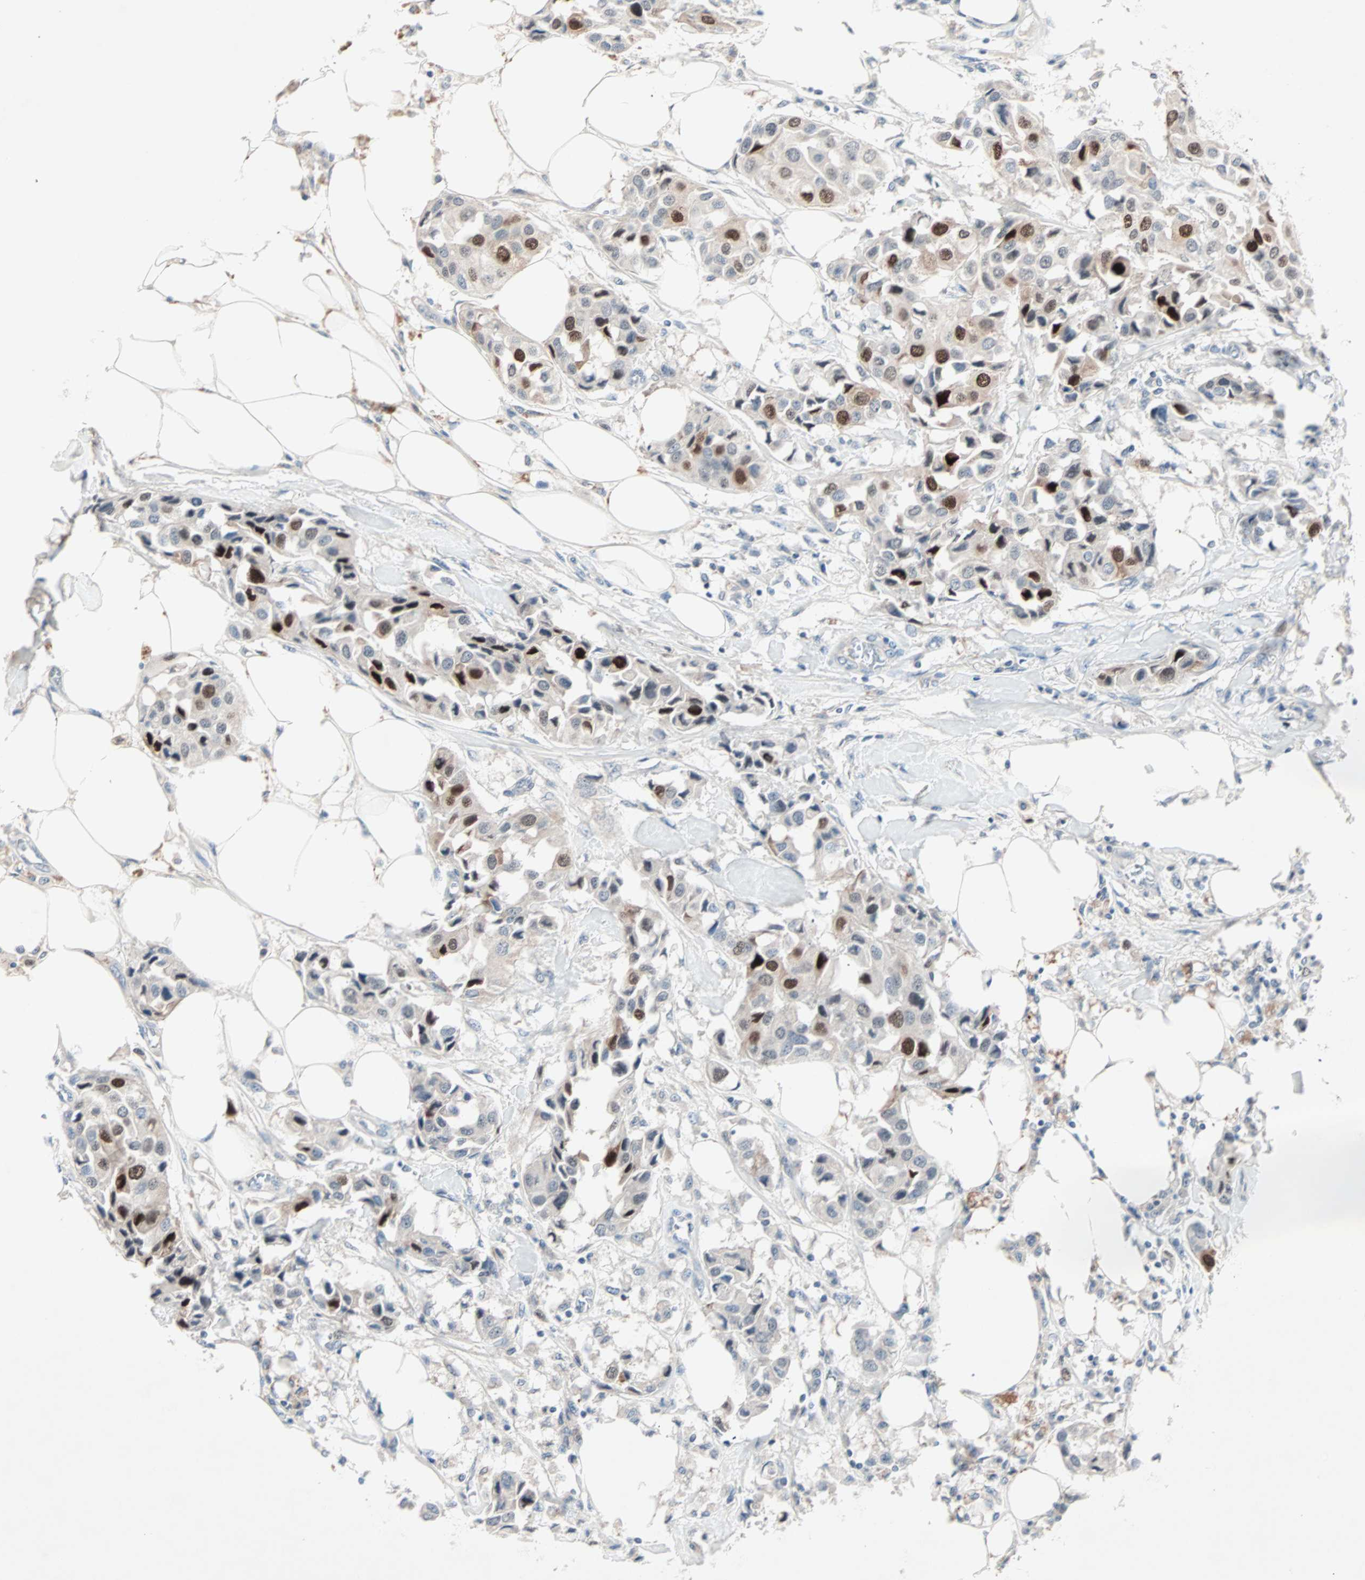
{"staining": {"intensity": "strong", "quantity": "<25%", "location": "nuclear"}, "tissue": "breast cancer", "cell_type": "Tumor cells", "image_type": "cancer", "snomed": [{"axis": "morphology", "description": "Duct carcinoma"}, {"axis": "topography", "description": "Breast"}], "caption": "Tumor cells demonstrate medium levels of strong nuclear positivity in about <25% of cells in human breast cancer. (IHC, brightfield microscopy, high magnification).", "gene": "CCNE2", "patient": {"sex": "female", "age": 80}}